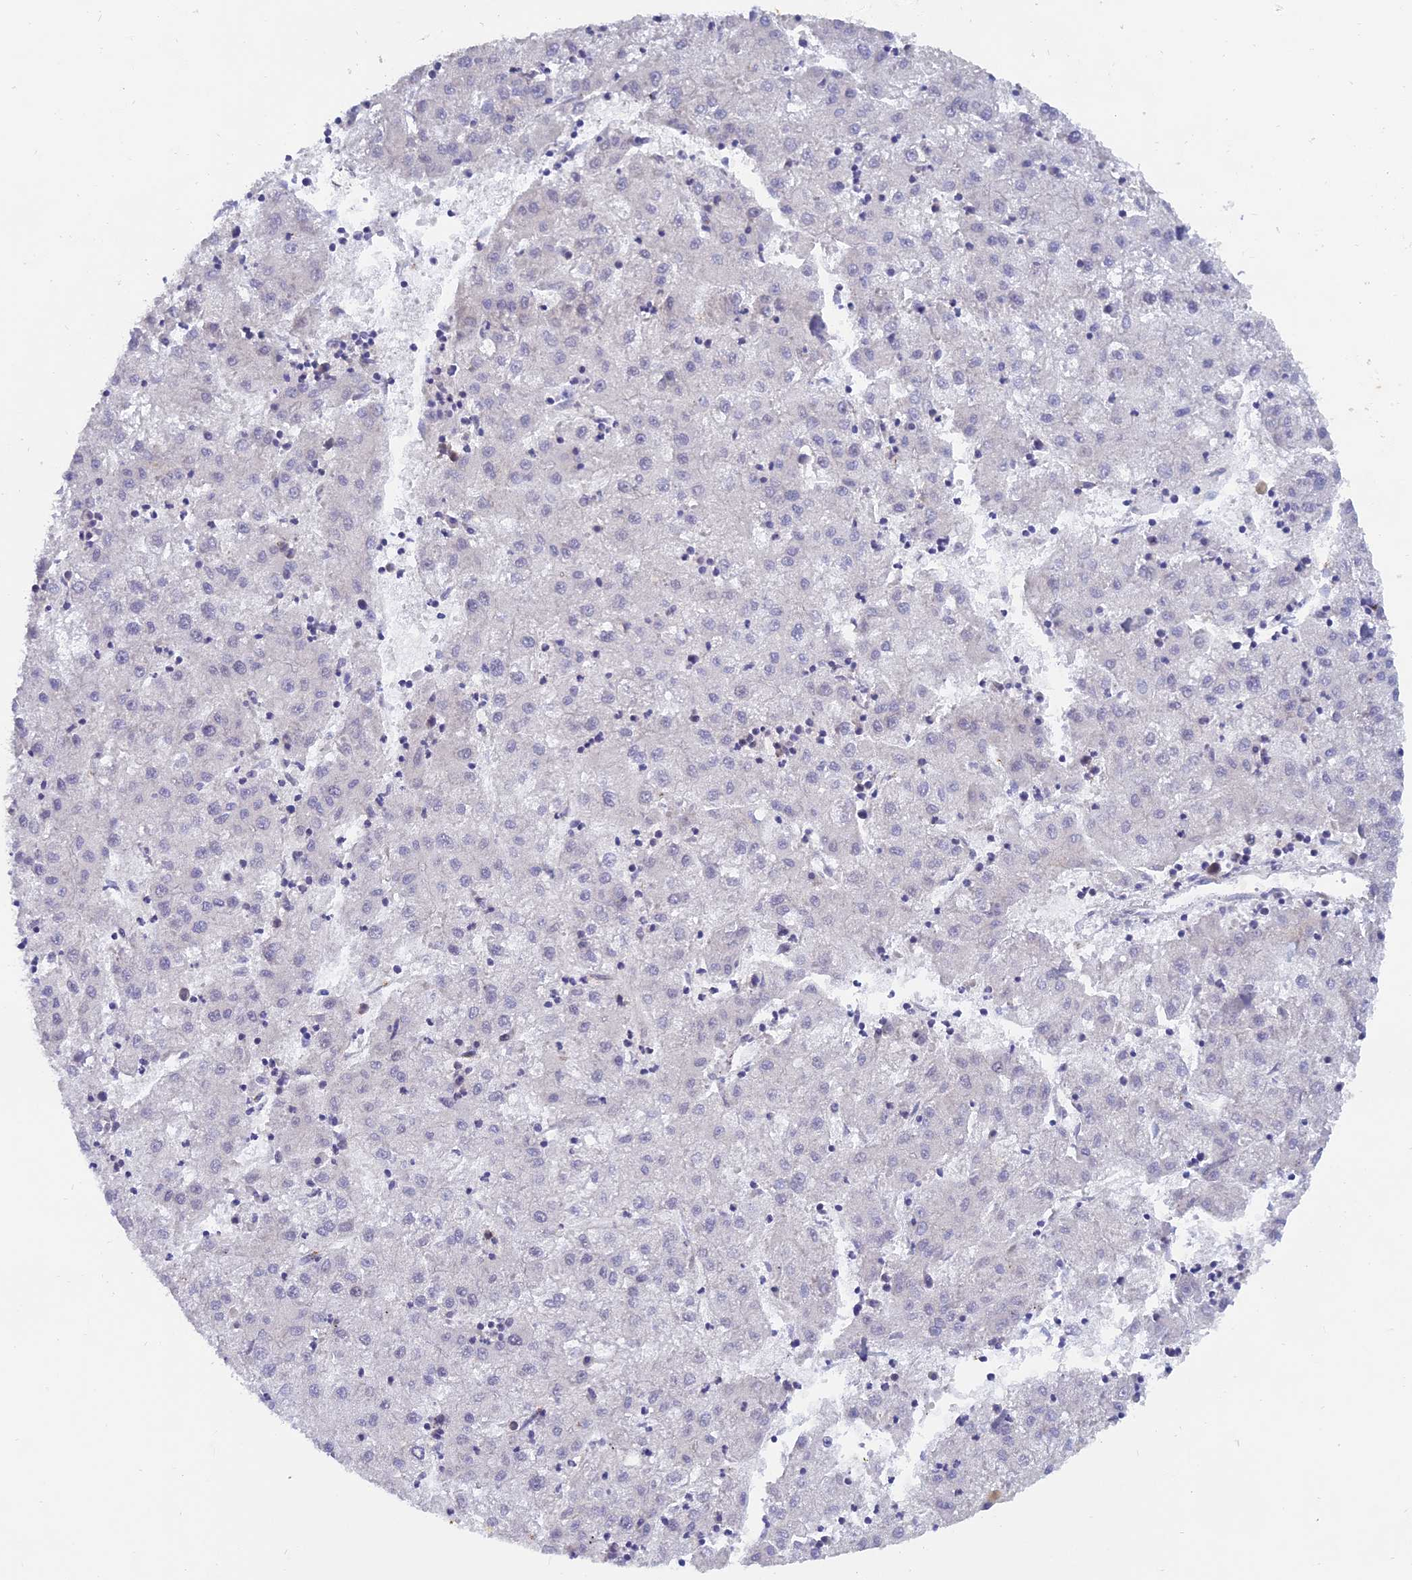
{"staining": {"intensity": "negative", "quantity": "none", "location": "none"}, "tissue": "liver cancer", "cell_type": "Tumor cells", "image_type": "cancer", "snomed": [{"axis": "morphology", "description": "Carcinoma, Hepatocellular, NOS"}, {"axis": "topography", "description": "Liver"}], "caption": "Tumor cells show no significant expression in liver hepatocellular carcinoma.", "gene": "THOC3", "patient": {"sex": "male", "age": 72}}